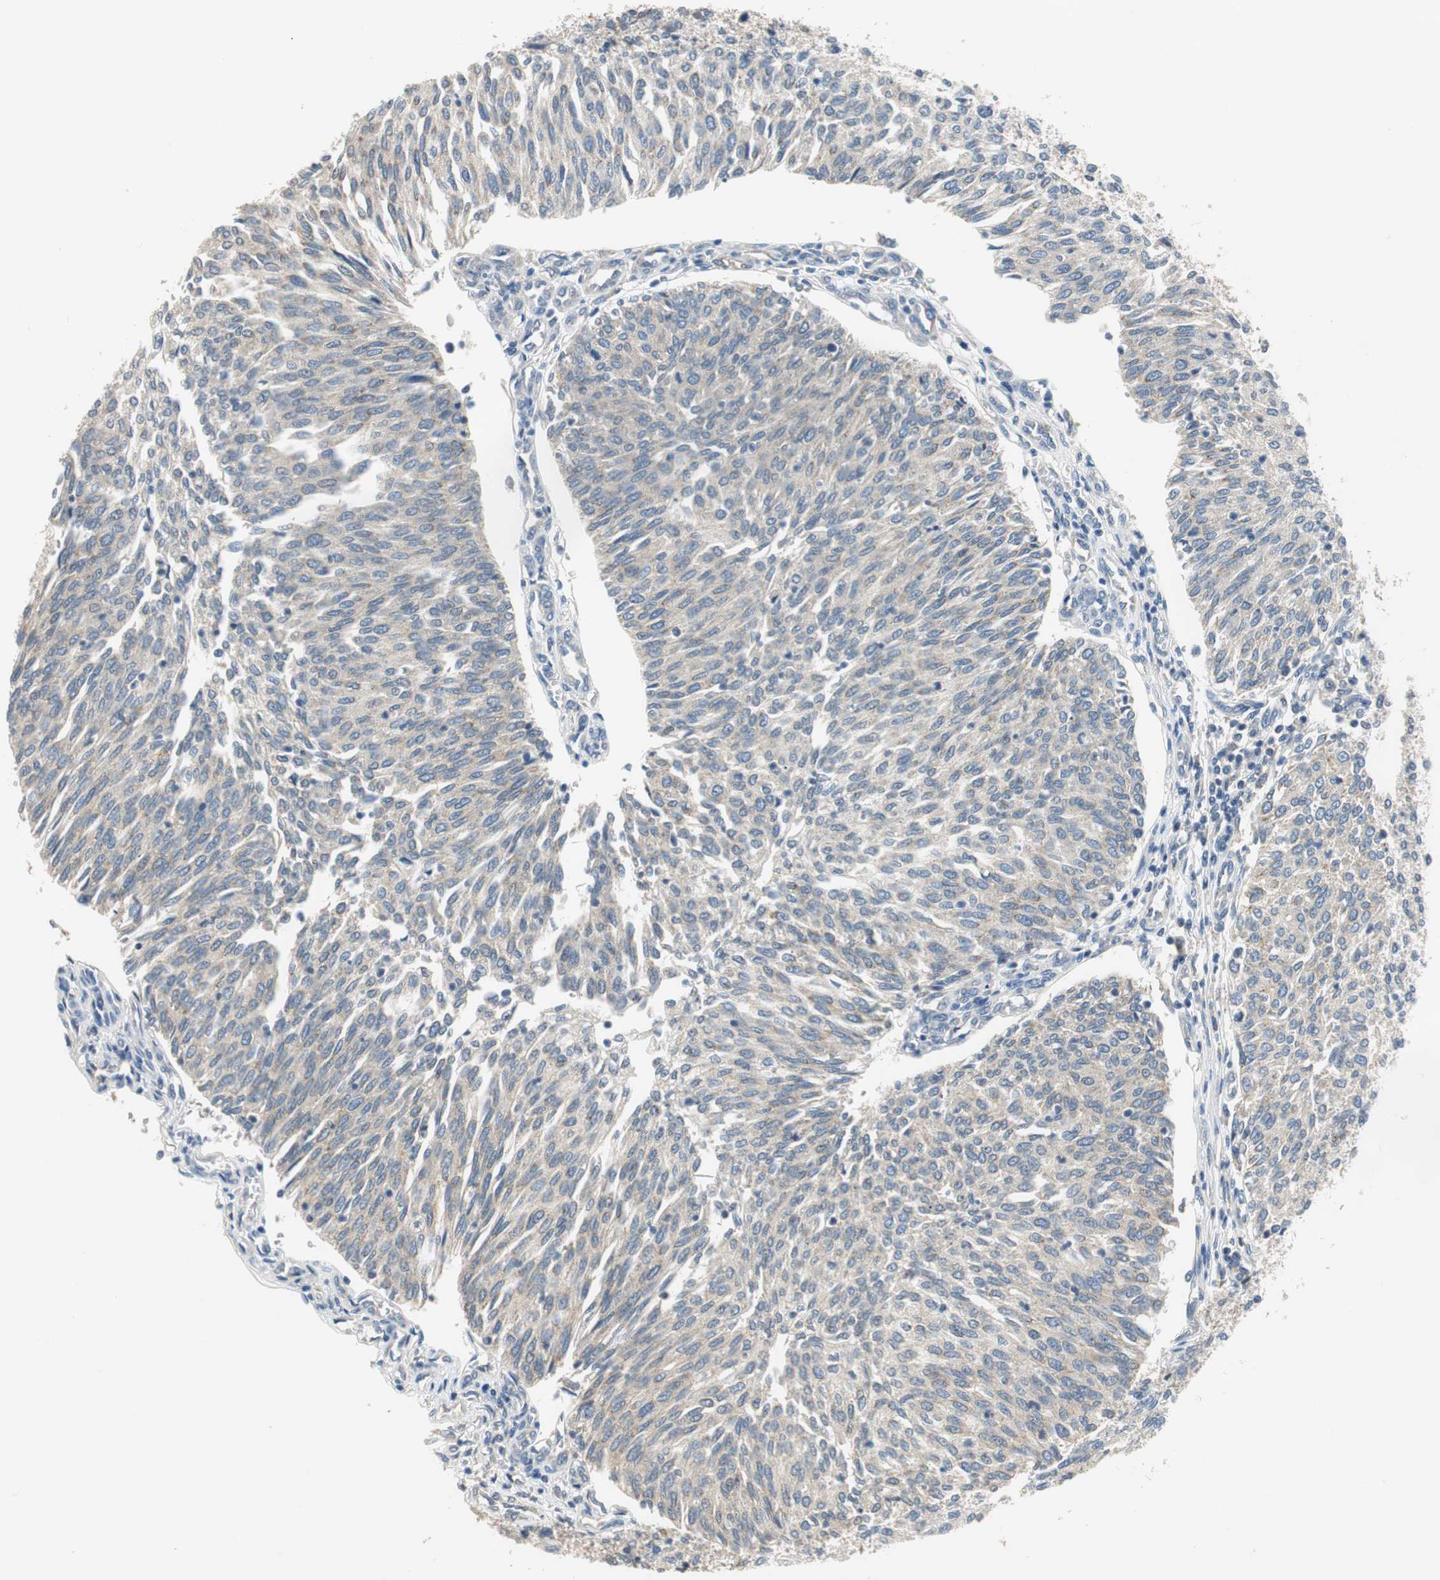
{"staining": {"intensity": "weak", "quantity": ">75%", "location": "cytoplasmic/membranous"}, "tissue": "urothelial cancer", "cell_type": "Tumor cells", "image_type": "cancer", "snomed": [{"axis": "morphology", "description": "Urothelial carcinoma, Low grade"}, {"axis": "topography", "description": "Urinary bladder"}], "caption": "Immunohistochemical staining of urothelial carcinoma (low-grade) demonstrates weak cytoplasmic/membranous protein expression in approximately >75% of tumor cells. Nuclei are stained in blue.", "gene": "MTIF2", "patient": {"sex": "female", "age": 79}}